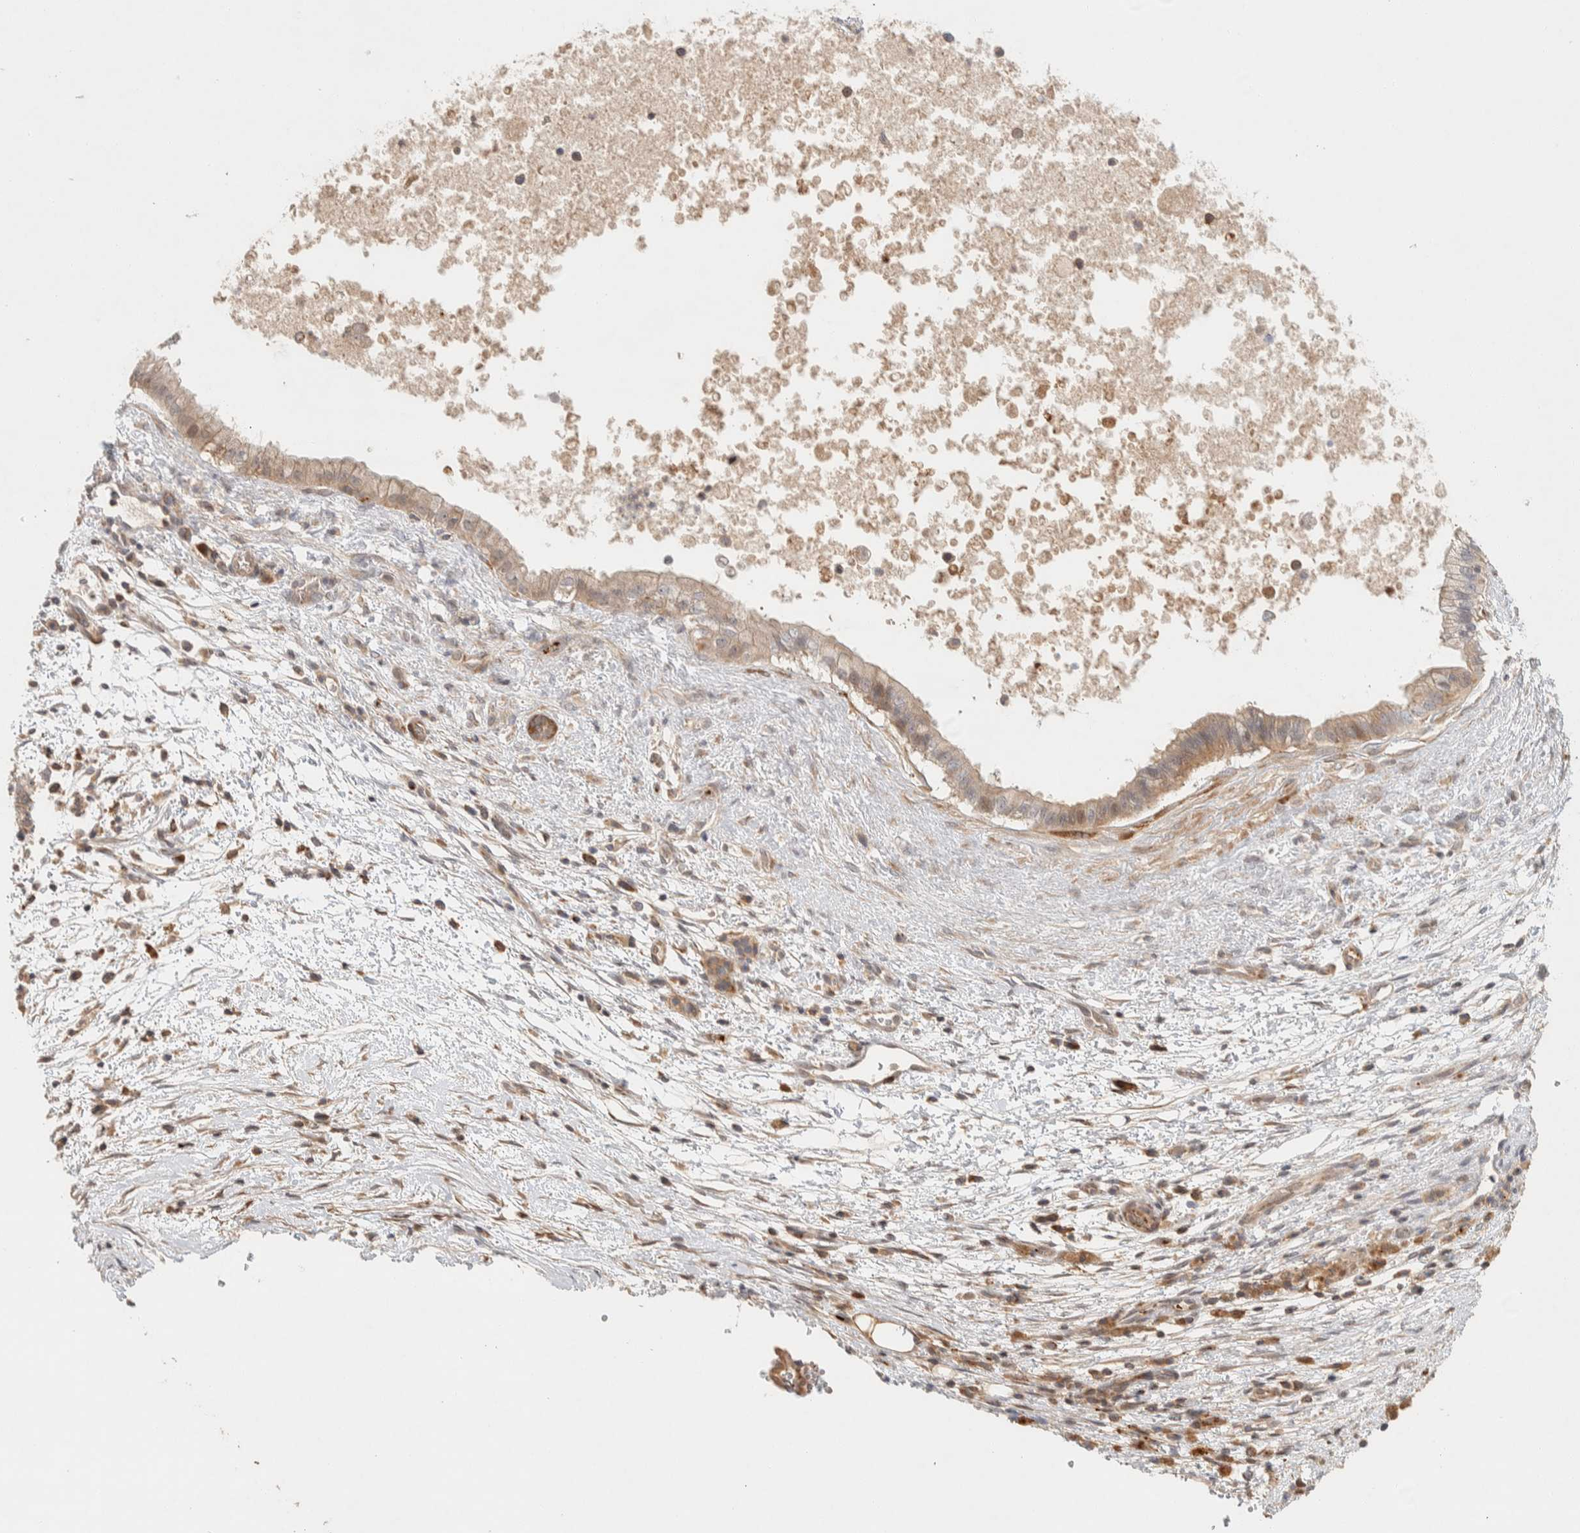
{"staining": {"intensity": "weak", "quantity": ">75%", "location": "cytoplasmic/membranous"}, "tissue": "pancreatic cancer", "cell_type": "Tumor cells", "image_type": "cancer", "snomed": [{"axis": "morphology", "description": "Adenocarcinoma, NOS"}, {"axis": "topography", "description": "Pancreas"}], "caption": "IHC histopathology image of neoplastic tissue: pancreatic cancer stained using immunohistochemistry shows low levels of weak protein expression localized specifically in the cytoplasmic/membranous of tumor cells, appearing as a cytoplasmic/membranous brown color.", "gene": "KIF9", "patient": {"sex": "female", "age": 78}}